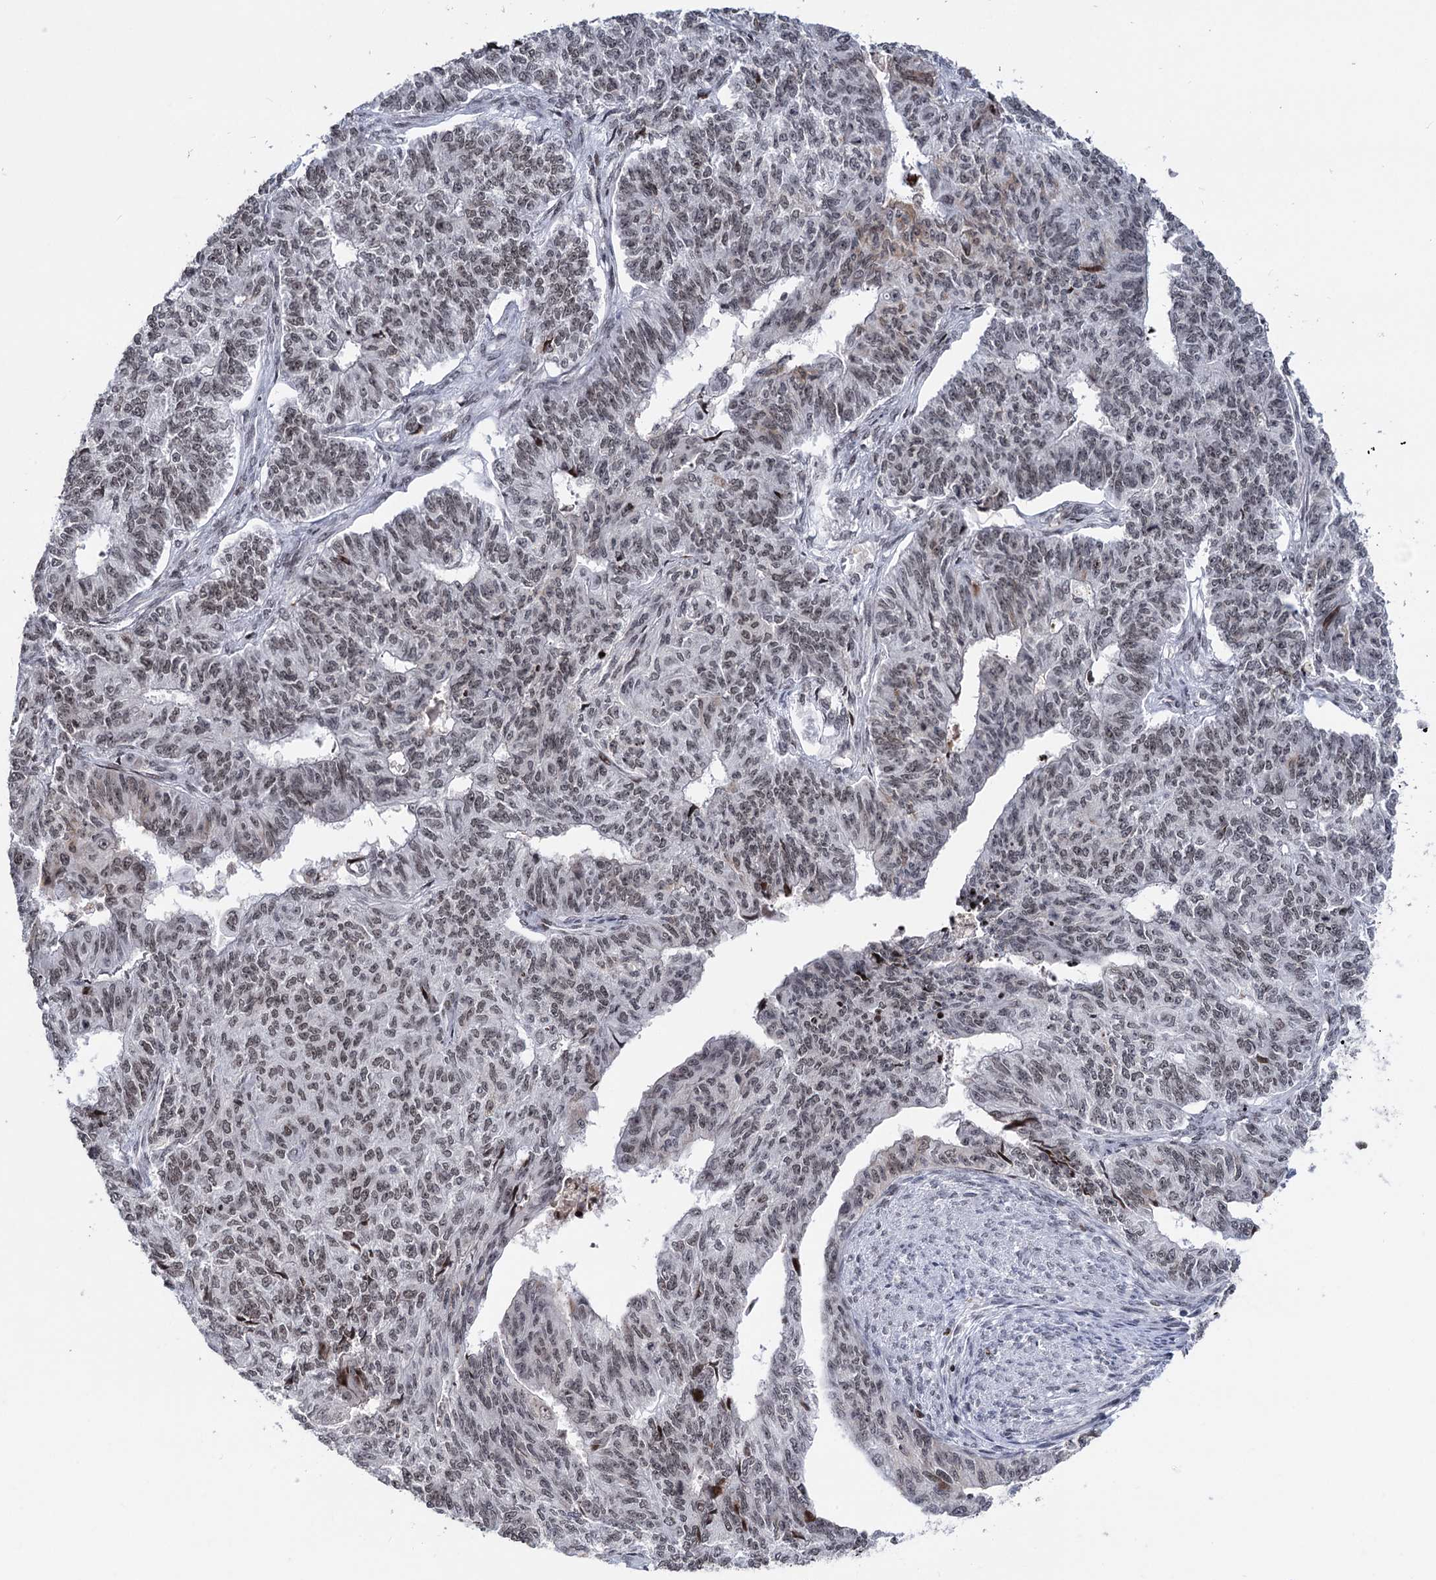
{"staining": {"intensity": "weak", "quantity": "25%-75%", "location": "nuclear"}, "tissue": "endometrial cancer", "cell_type": "Tumor cells", "image_type": "cancer", "snomed": [{"axis": "morphology", "description": "Adenocarcinoma, NOS"}, {"axis": "topography", "description": "Endometrium"}], "caption": "Immunohistochemistry (DAB (3,3'-diaminobenzidine)) staining of human endometrial adenocarcinoma exhibits weak nuclear protein expression in approximately 25%-75% of tumor cells.", "gene": "ZCCHC10", "patient": {"sex": "female", "age": 32}}